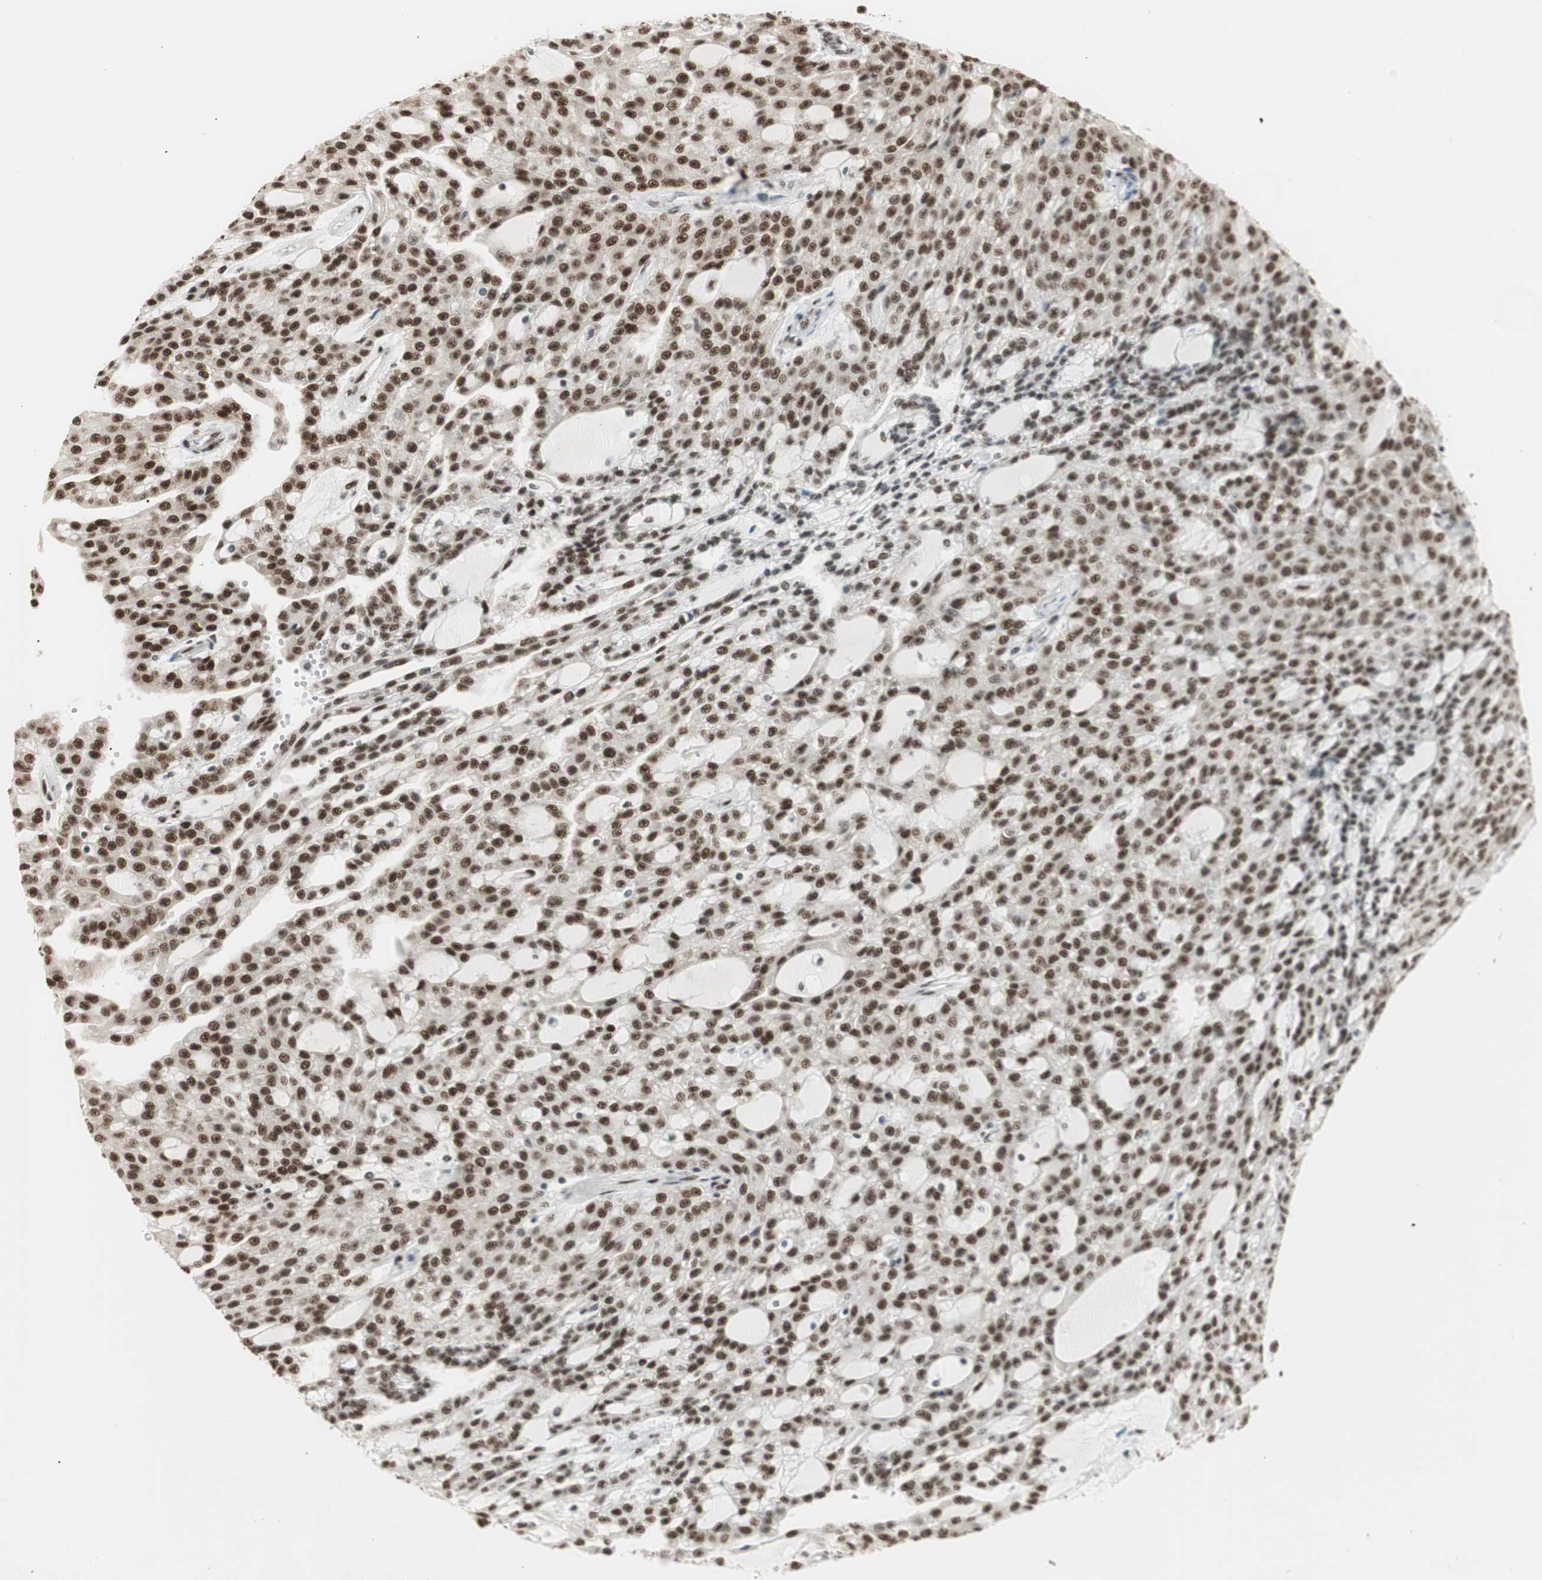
{"staining": {"intensity": "strong", "quantity": ">75%", "location": "nuclear"}, "tissue": "renal cancer", "cell_type": "Tumor cells", "image_type": "cancer", "snomed": [{"axis": "morphology", "description": "Adenocarcinoma, NOS"}, {"axis": "topography", "description": "Kidney"}], "caption": "An immunohistochemistry micrograph of tumor tissue is shown. Protein staining in brown shows strong nuclear positivity in adenocarcinoma (renal) within tumor cells. (Stains: DAB in brown, nuclei in blue, Microscopy: brightfield microscopy at high magnification).", "gene": "HEXIM1", "patient": {"sex": "male", "age": 63}}